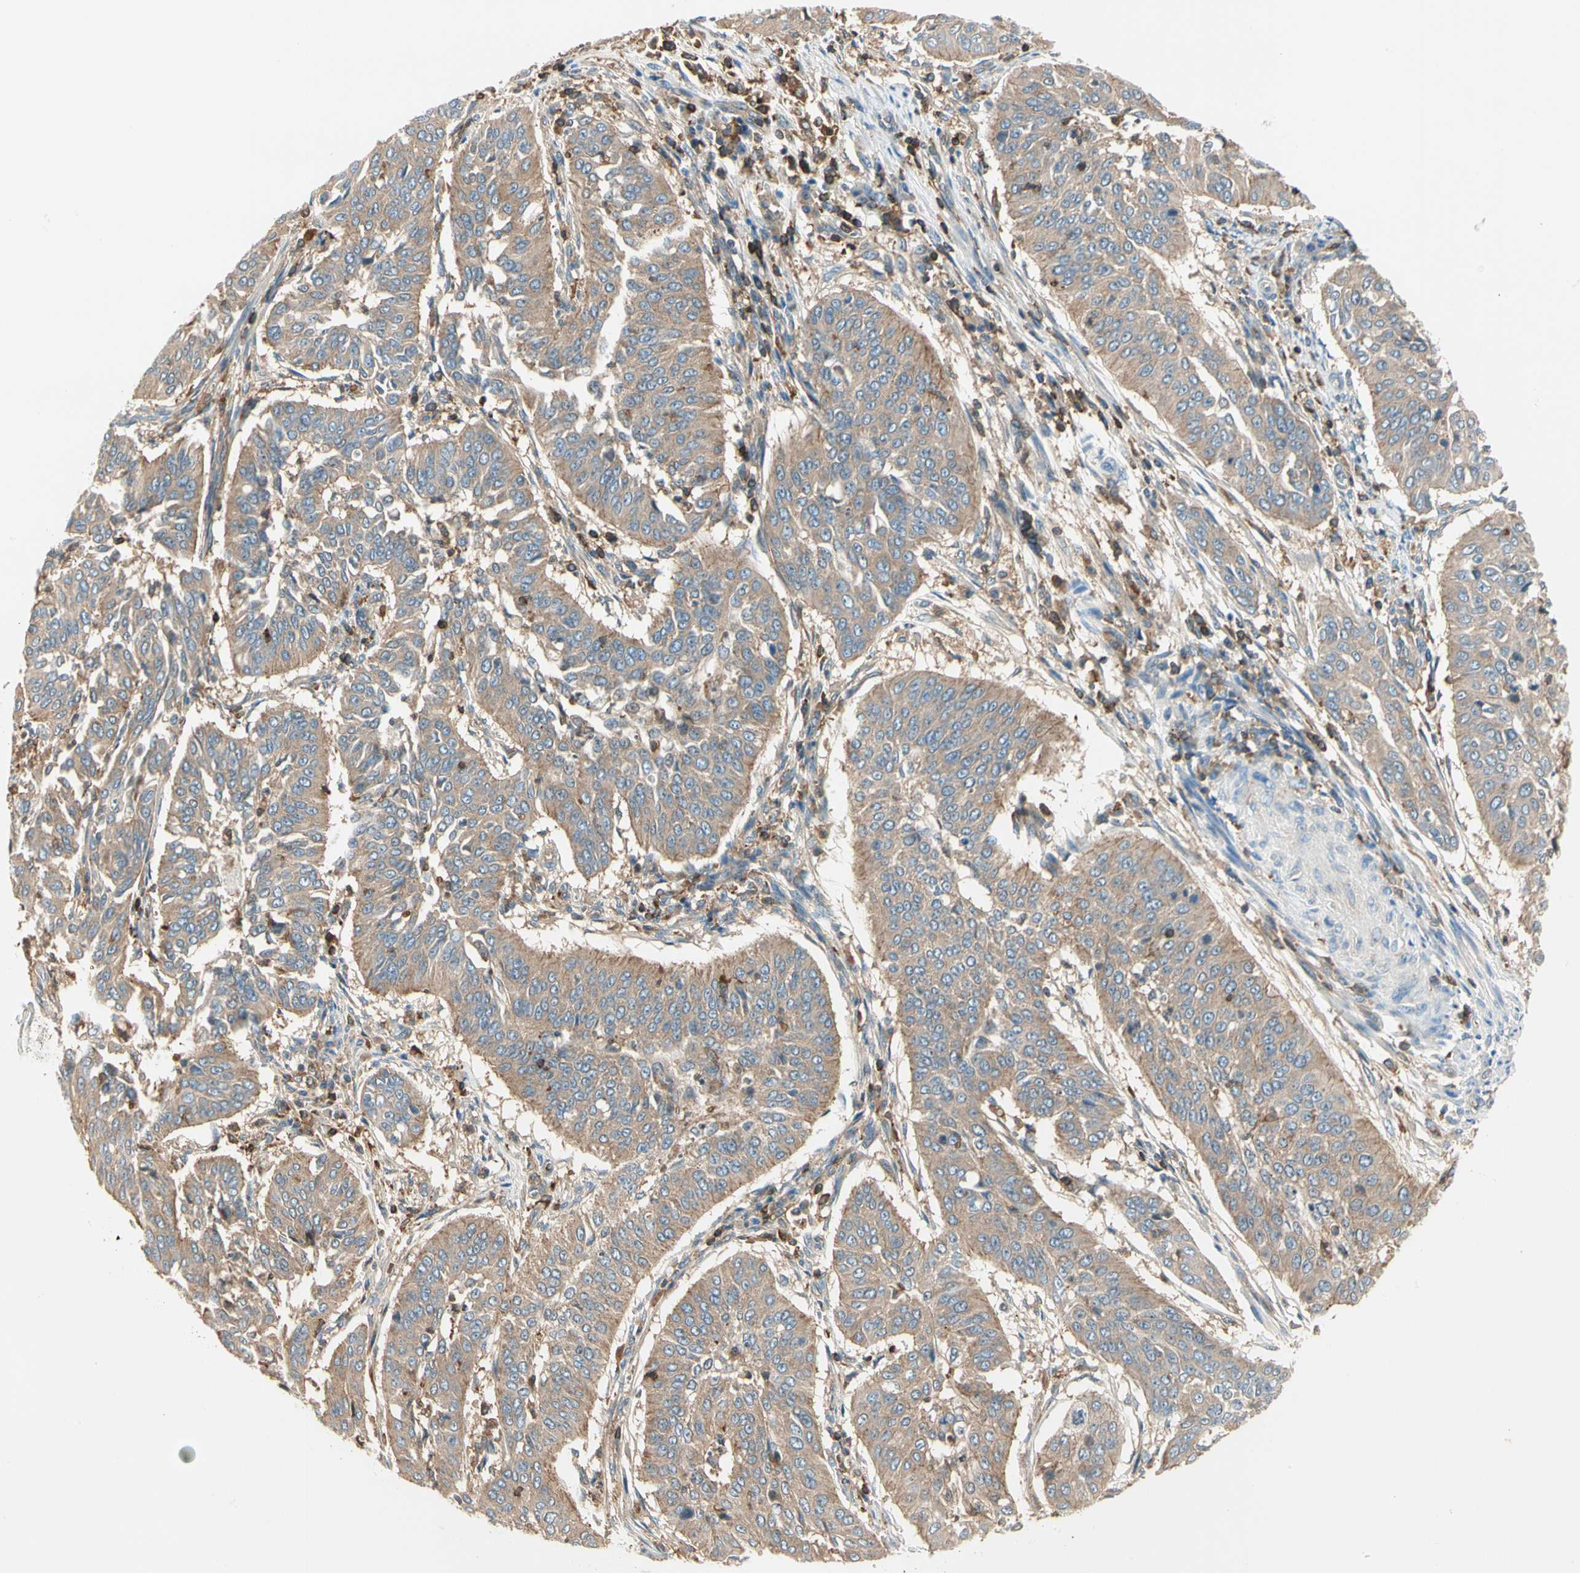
{"staining": {"intensity": "weak", "quantity": ">75%", "location": "cytoplasmic/membranous"}, "tissue": "cervical cancer", "cell_type": "Tumor cells", "image_type": "cancer", "snomed": [{"axis": "morphology", "description": "Normal tissue, NOS"}, {"axis": "morphology", "description": "Squamous cell carcinoma, NOS"}, {"axis": "topography", "description": "Cervix"}], "caption": "IHC photomicrograph of neoplastic tissue: squamous cell carcinoma (cervical) stained using immunohistochemistry (IHC) reveals low levels of weak protein expression localized specifically in the cytoplasmic/membranous of tumor cells, appearing as a cytoplasmic/membranous brown color.", "gene": "CAPZA2", "patient": {"sex": "female", "age": 39}}